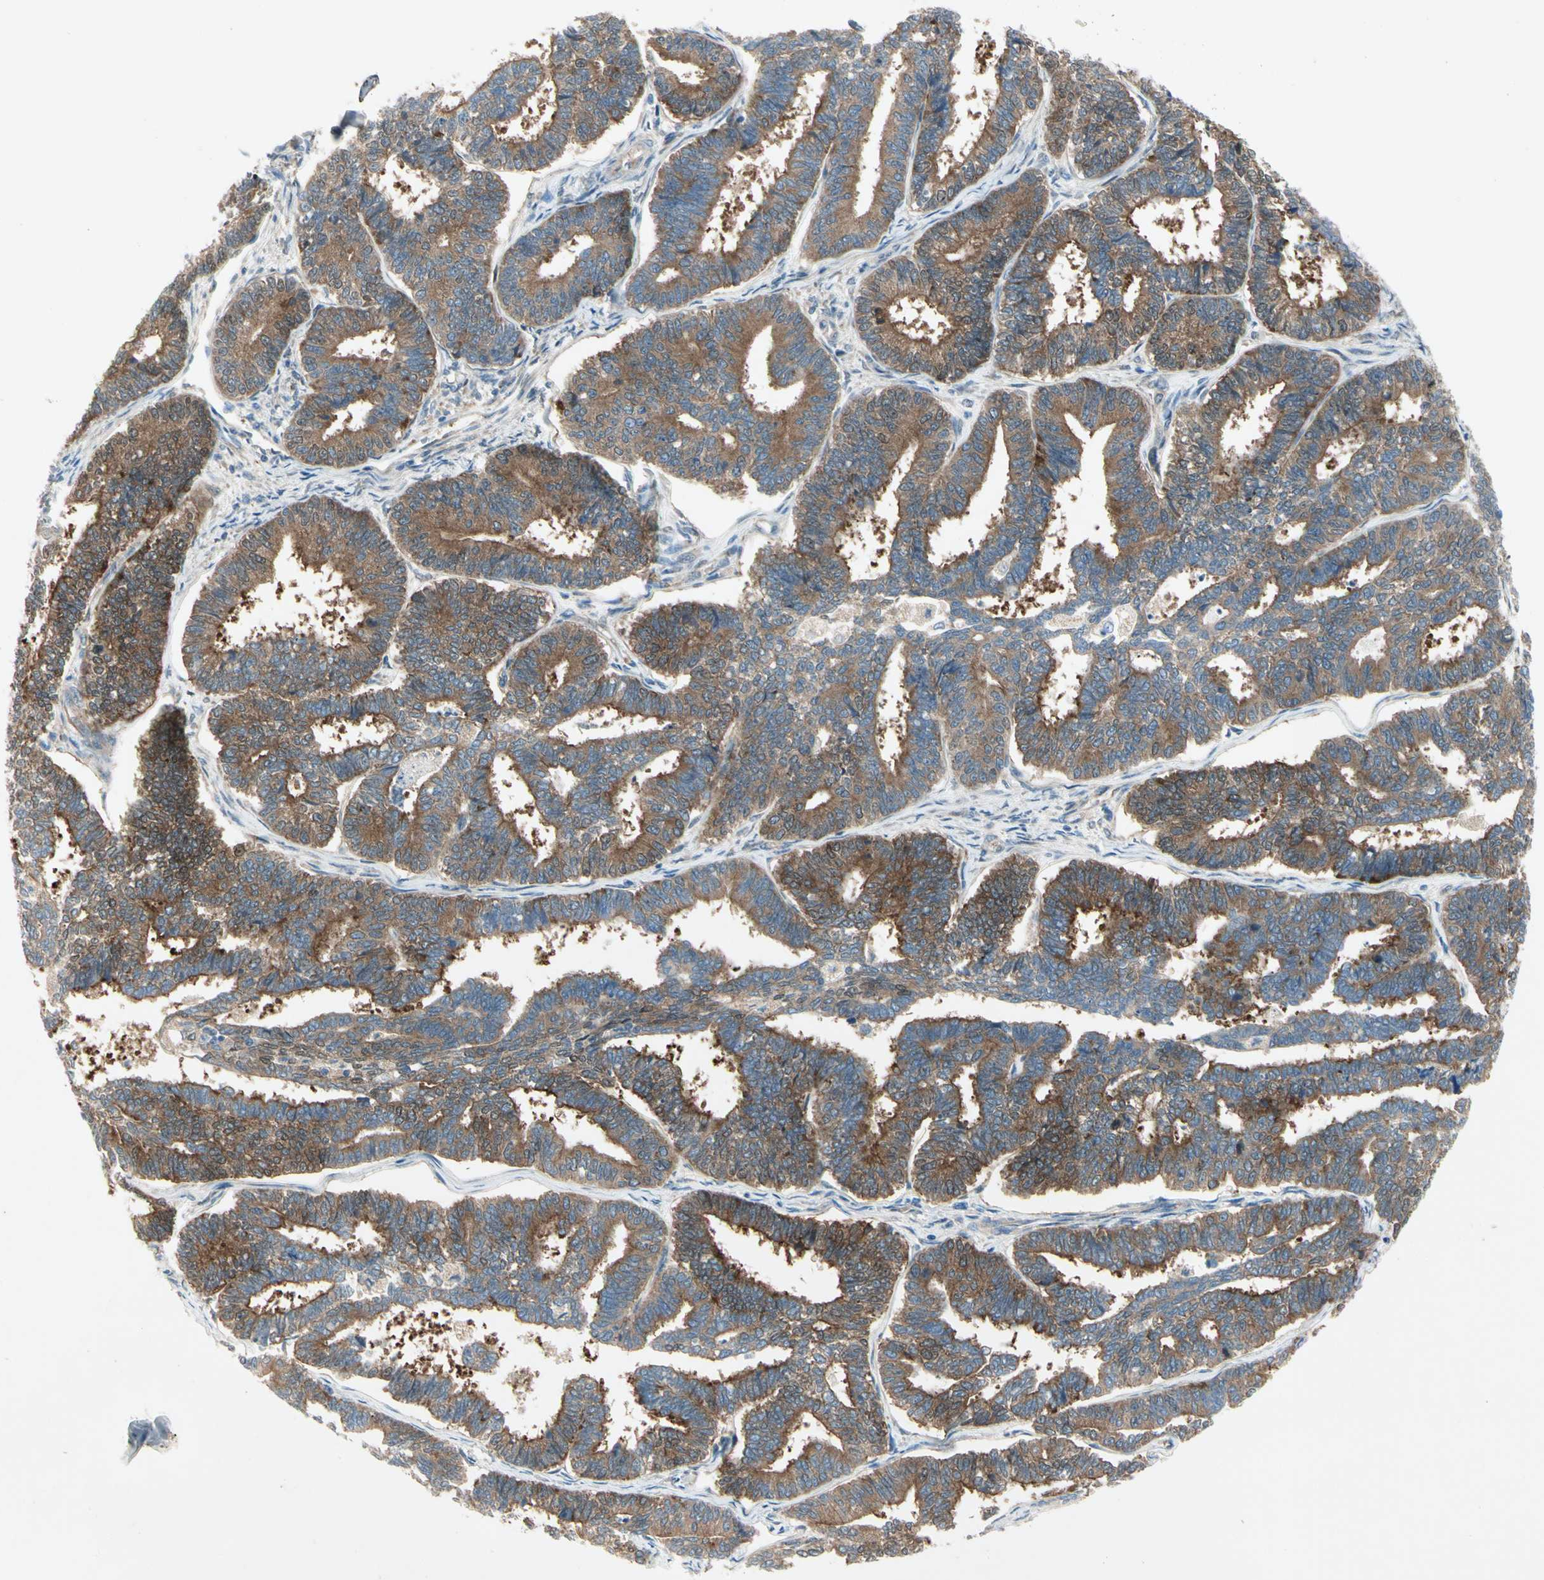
{"staining": {"intensity": "moderate", "quantity": ">75%", "location": "cytoplasmic/membranous"}, "tissue": "endometrial cancer", "cell_type": "Tumor cells", "image_type": "cancer", "snomed": [{"axis": "morphology", "description": "Adenocarcinoma, NOS"}, {"axis": "topography", "description": "Endometrium"}], "caption": "Protein expression by IHC reveals moderate cytoplasmic/membranous expression in about >75% of tumor cells in endometrial cancer (adenocarcinoma).", "gene": "IL1R1", "patient": {"sex": "female", "age": 70}}